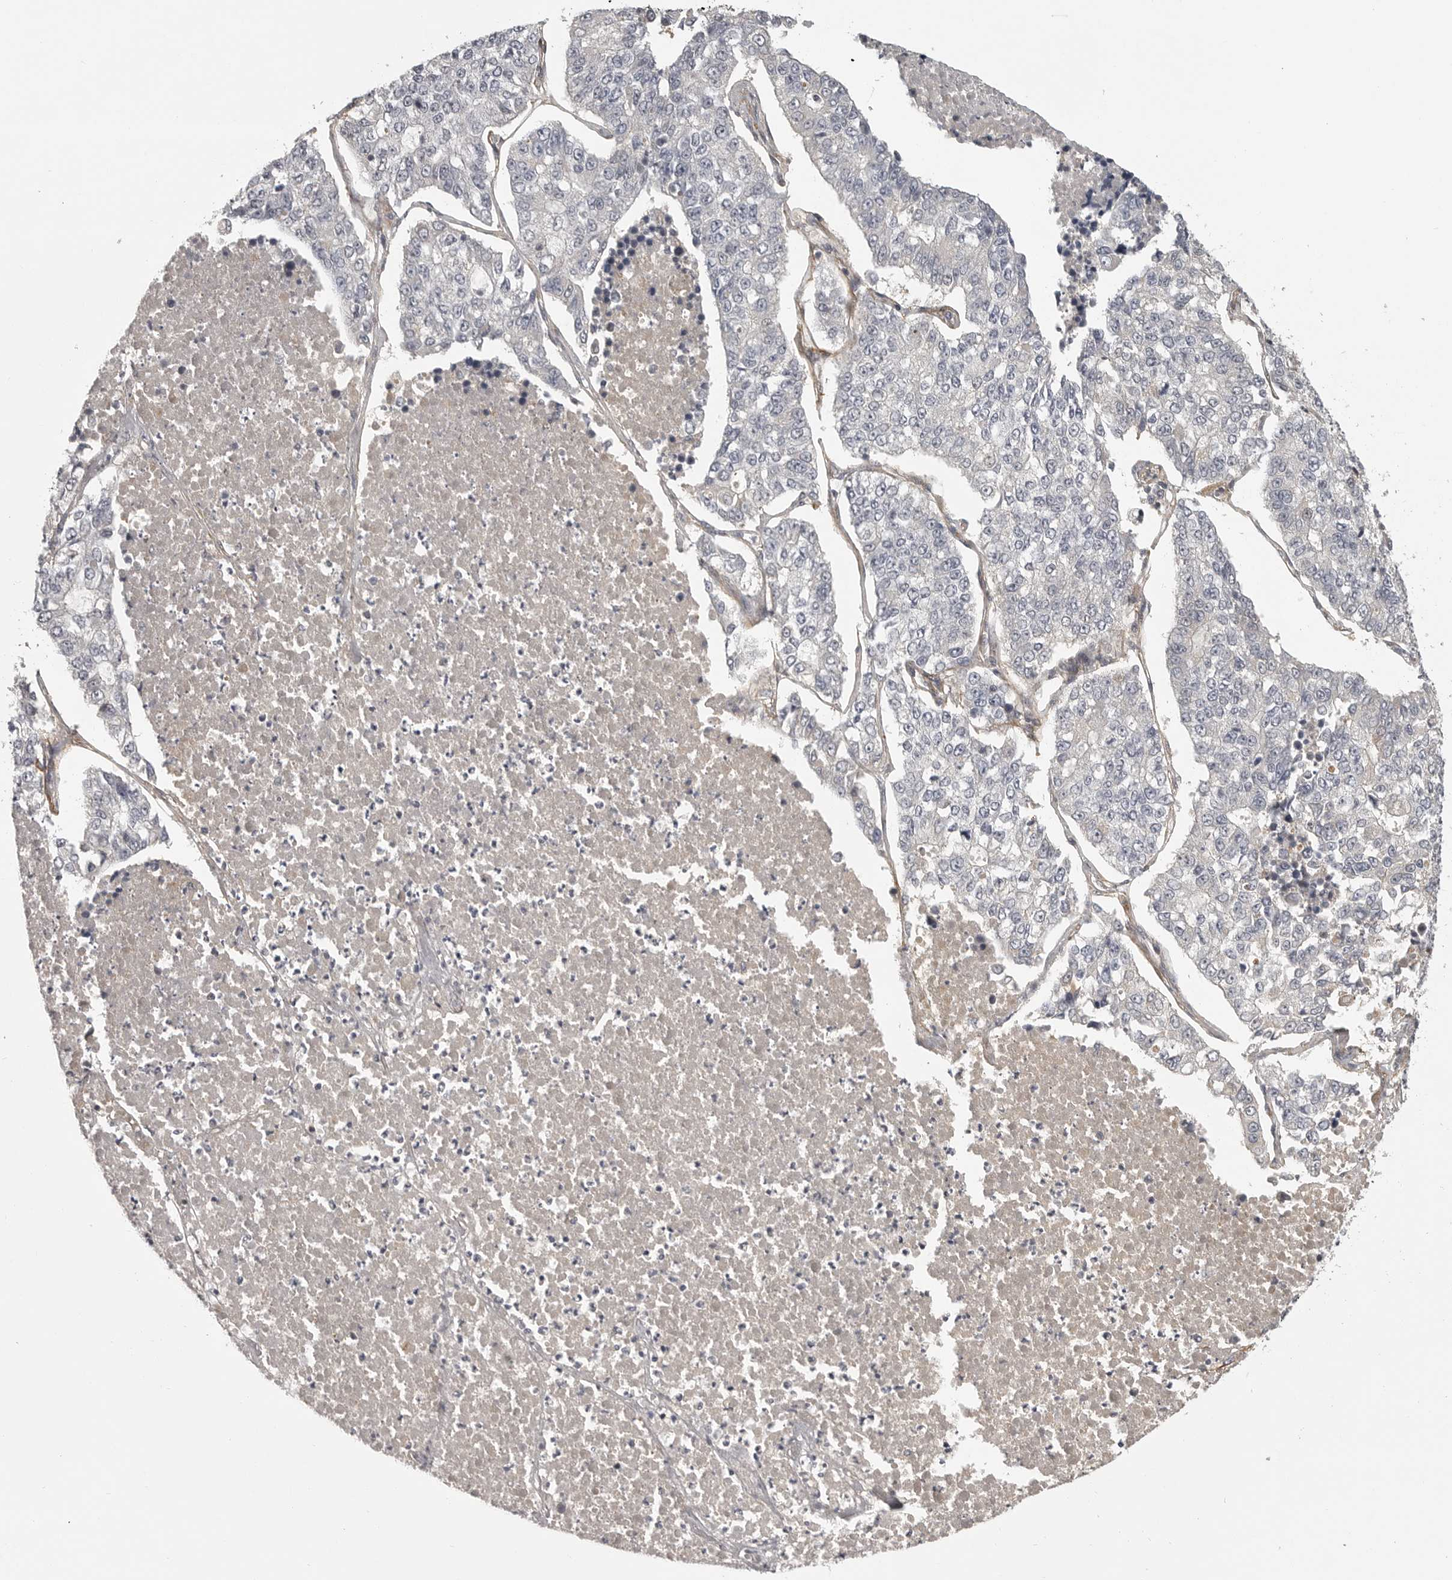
{"staining": {"intensity": "negative", "quantity": "none", "location": "none"}, "tissue": "lung cancer", "cell_type": "Tumor cells", "image_type": "cancer", "snomed": [{"axis": "morphology", "description": "Adenocarcinoma, NOS"}, {"axis": "topography", "description": "Lung"}], "caption": "Immunohistochemistry image of neoplastic tissue: human lung cancer (adenocarcinoma) stained with DAB (3,3'-diaminobenzidine) shows no significant protein staining in tumor cells. (DAB IHC with hematoxylin counter stain).", "gene": "UROD", "patient": {"sex": "male", "age": 49}}